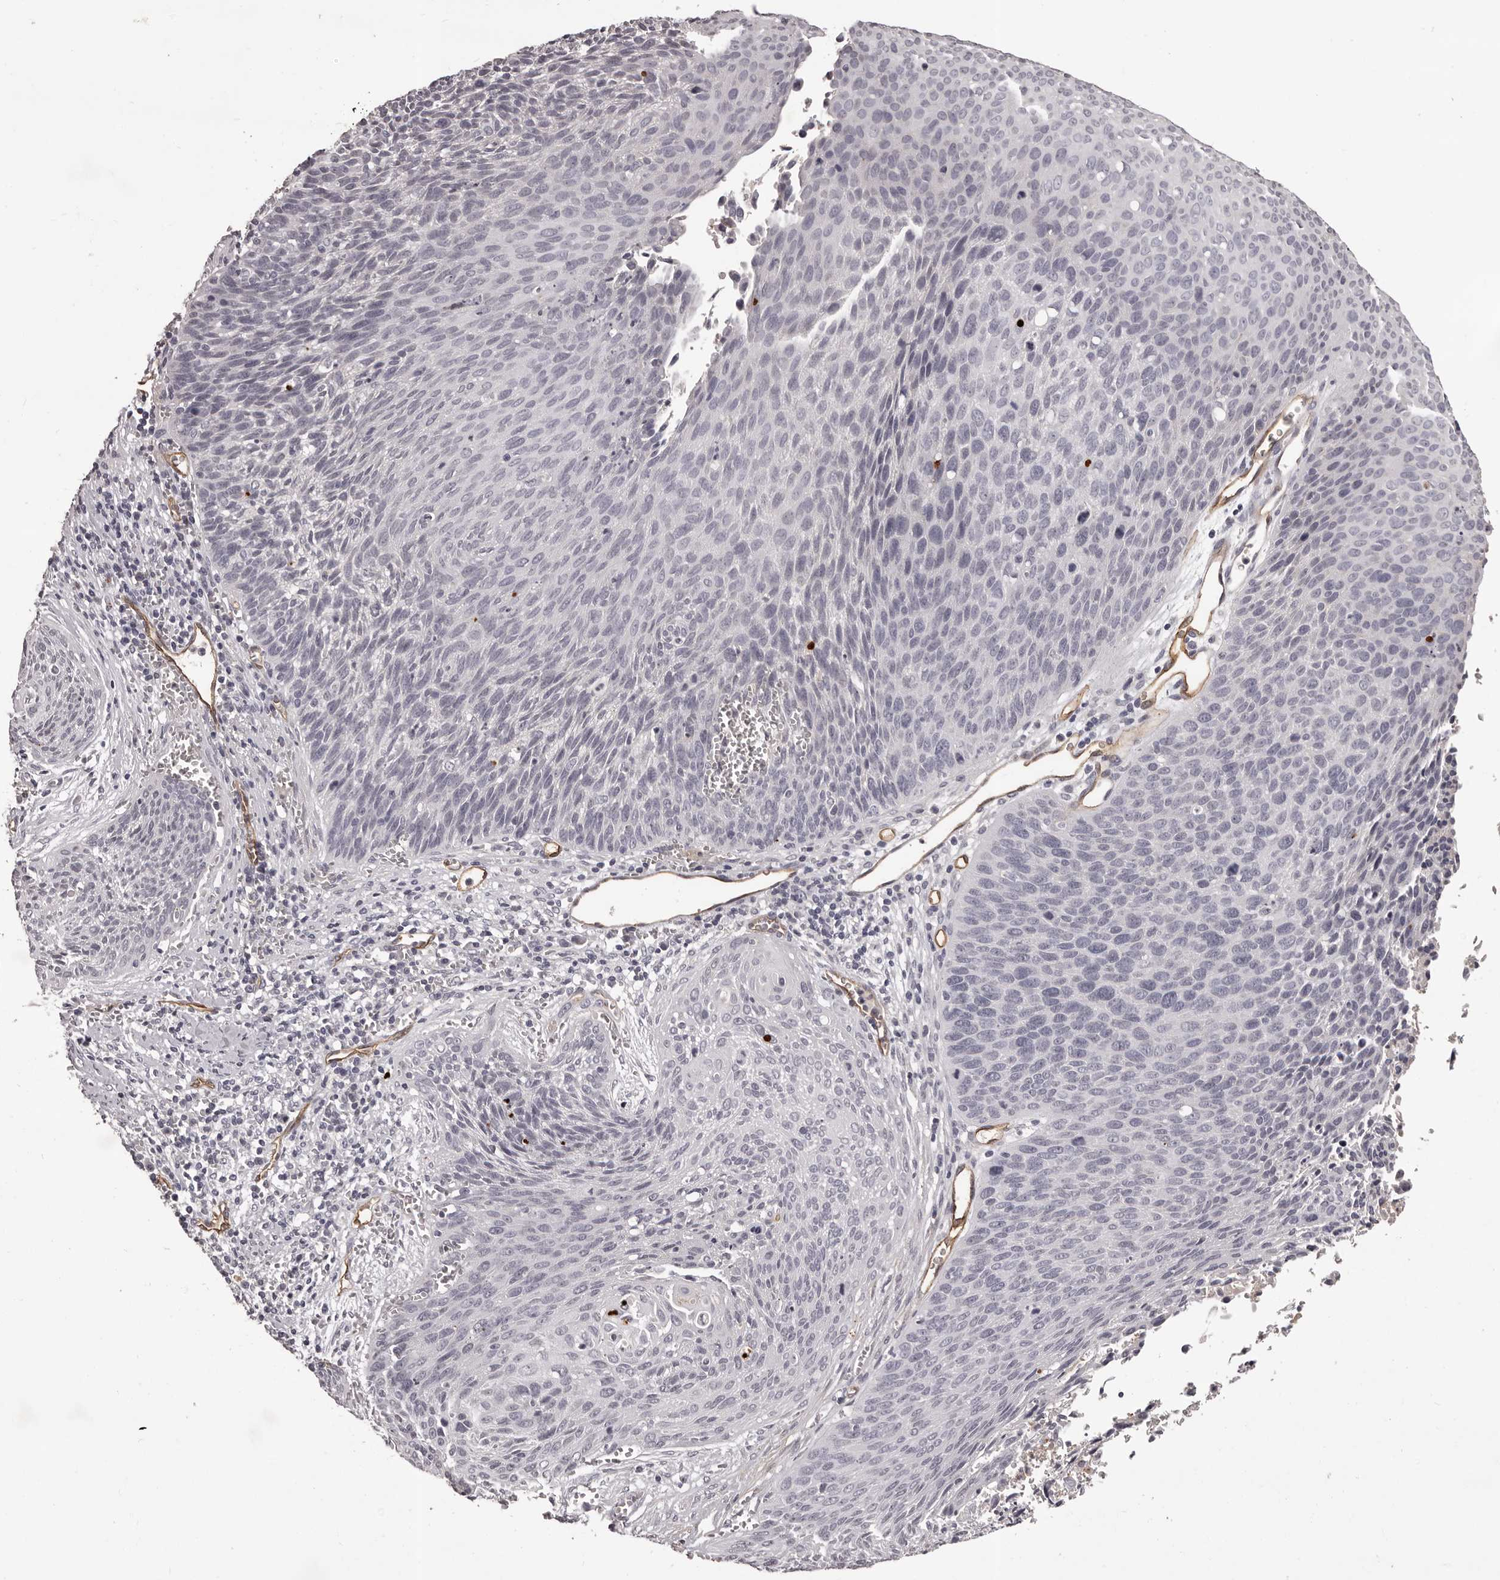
{"staining": {"intensity": "negative", "quantity": "none", "location": "none"}, "tissue": "cervical cancer", "cell_type": "Tumor cells", "image_type": "cancer", "snomed": [{"axis": "morphology", "description": "Squamous cell carcinoma, NOS"}, {"axis": "topography", "description": "Cervix"}], "caption": "An image of squamous cell carcinoma (cervical) stained for a protein shows no brown staining in tumor cells.", "gene": "GPR78", "patient": {"sex": "female", "age": 55}}